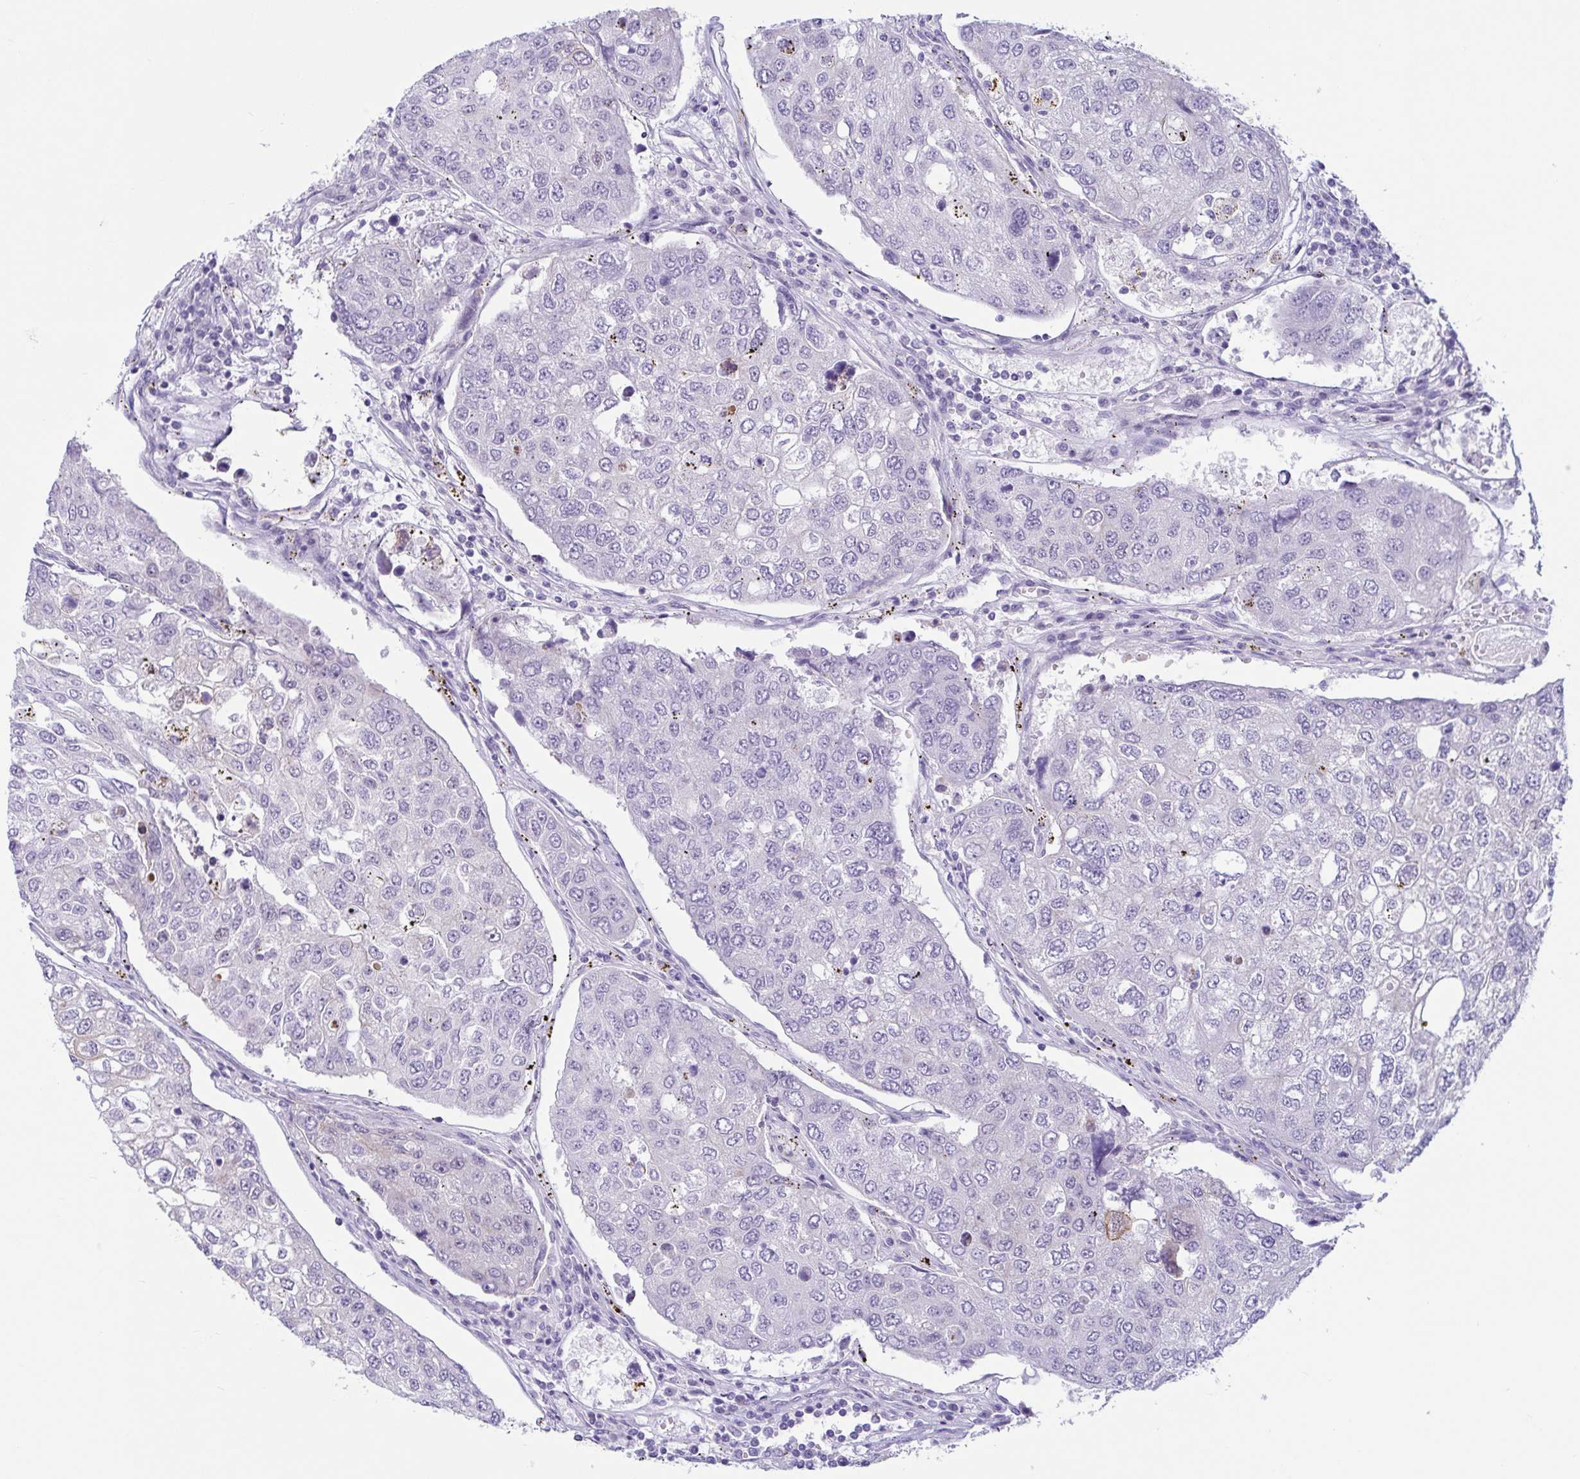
{"staining": {"intensity": "negative", "quantity": "none", "location": "none"}, "tissue": "urothelial cancer", "cell_type": "Tumor cells", "image_type": "cancer", "snomed": [{"axis": "morphology", "description": "Urothelial carcinoma, High grade"}, {"axis": "topography", "description": "Lymph node"}, {"axis": "topography", "description": "Urinary bladder"}], "caption": "High magnification brightfield microscopy of urothelial cancer stained with DAB (brown) and counterstained with hematoxylin (blue): tumor cells show no significant staining.", "gene": "TNNI2", "patient": {"sex": "male", "age": 51}}